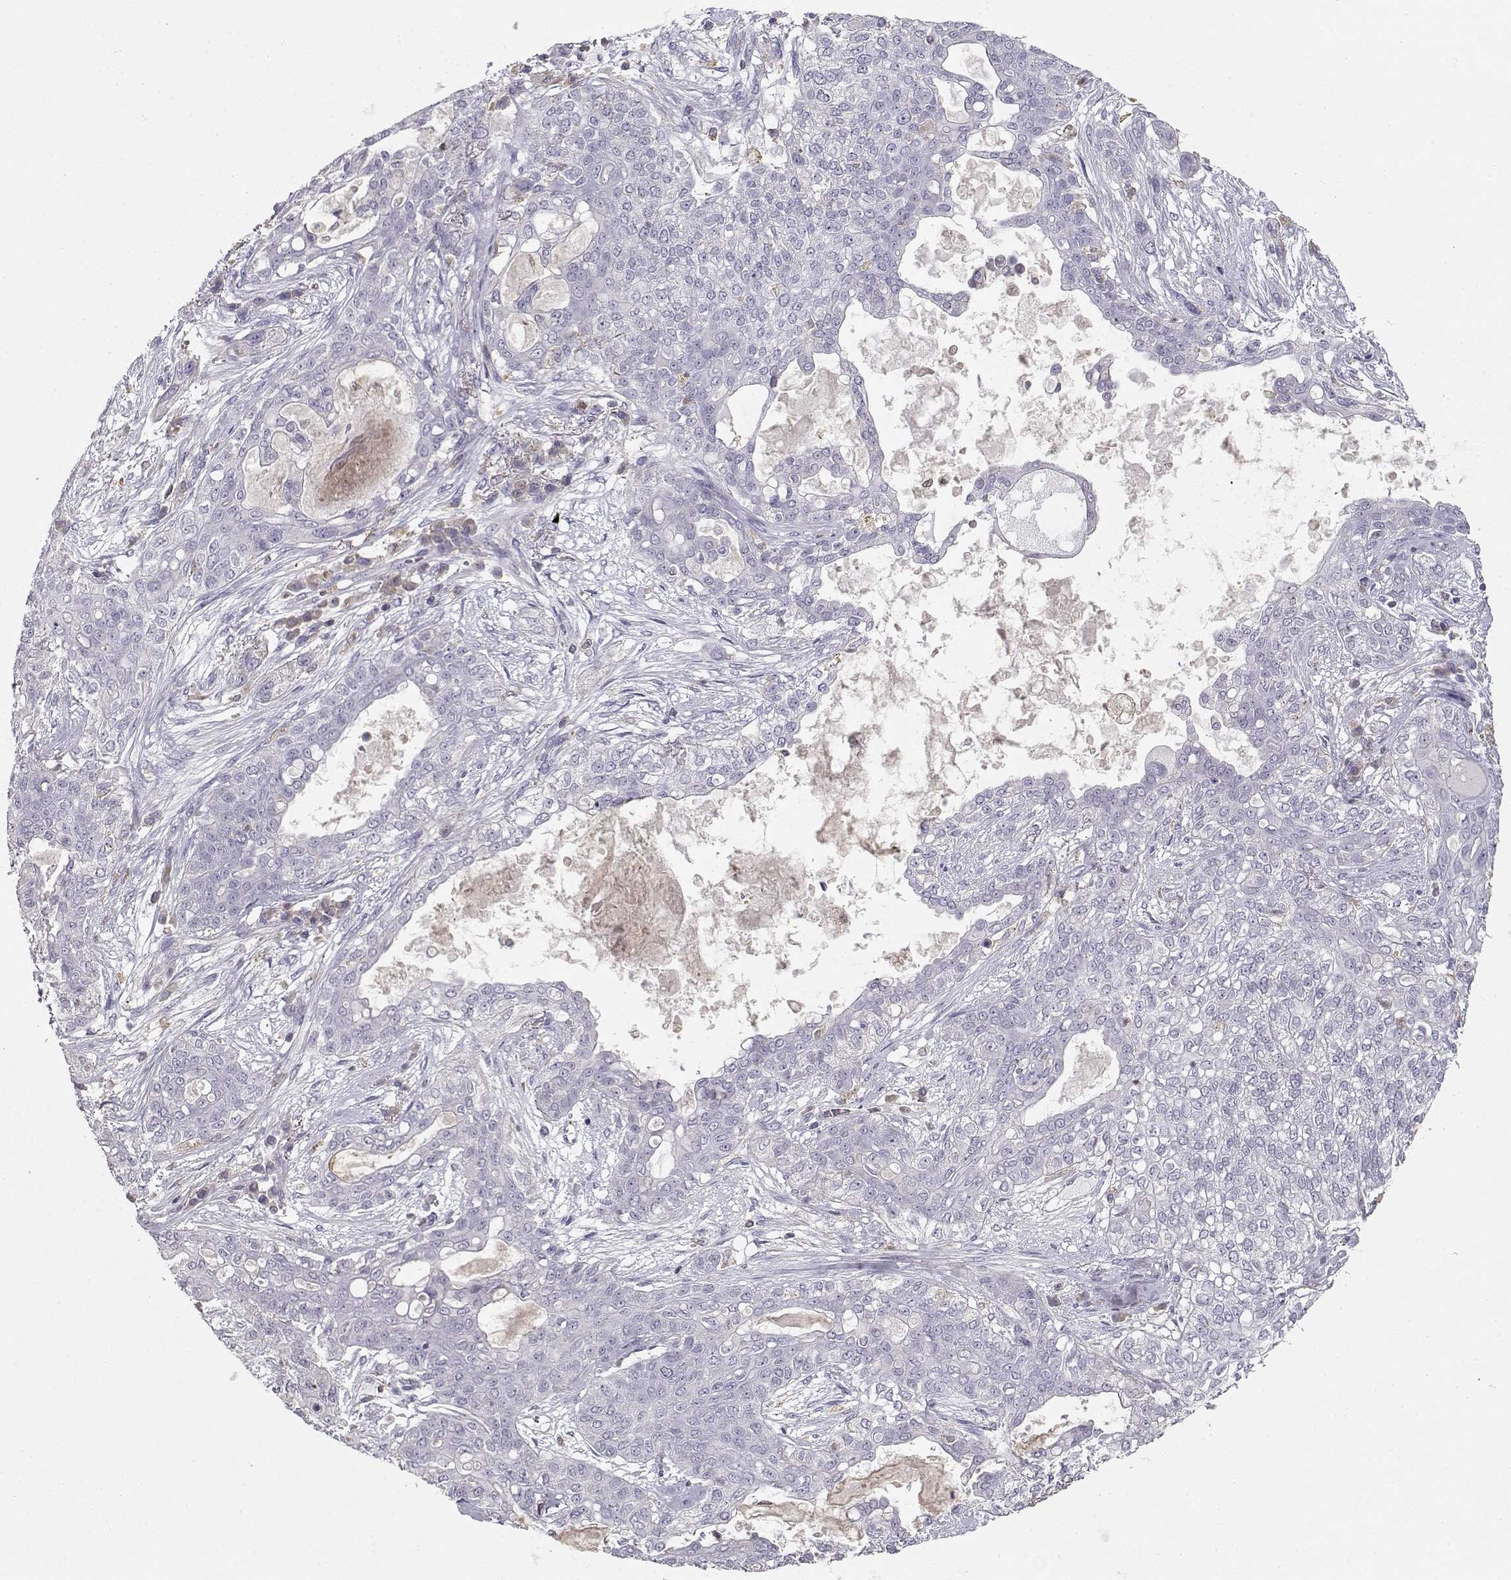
{"staining": {"intensity": "negative", "quantity": "none", "location": "none"}, "tissue": "lung cancer", "cell_type": "Tumor cells", "image_type": "cancer", "snomed": [{"axis": "morphology", "description": "Squamous cell carcinoma, NOS"}, {"axis": "topography", "description": "Lung"}], "caption": "There is no significant expression in tumor cells of lung cancer (squamous cell carcinoma).", "gene": "VAV1", "patient": {"sex": "female", "age": 70}}